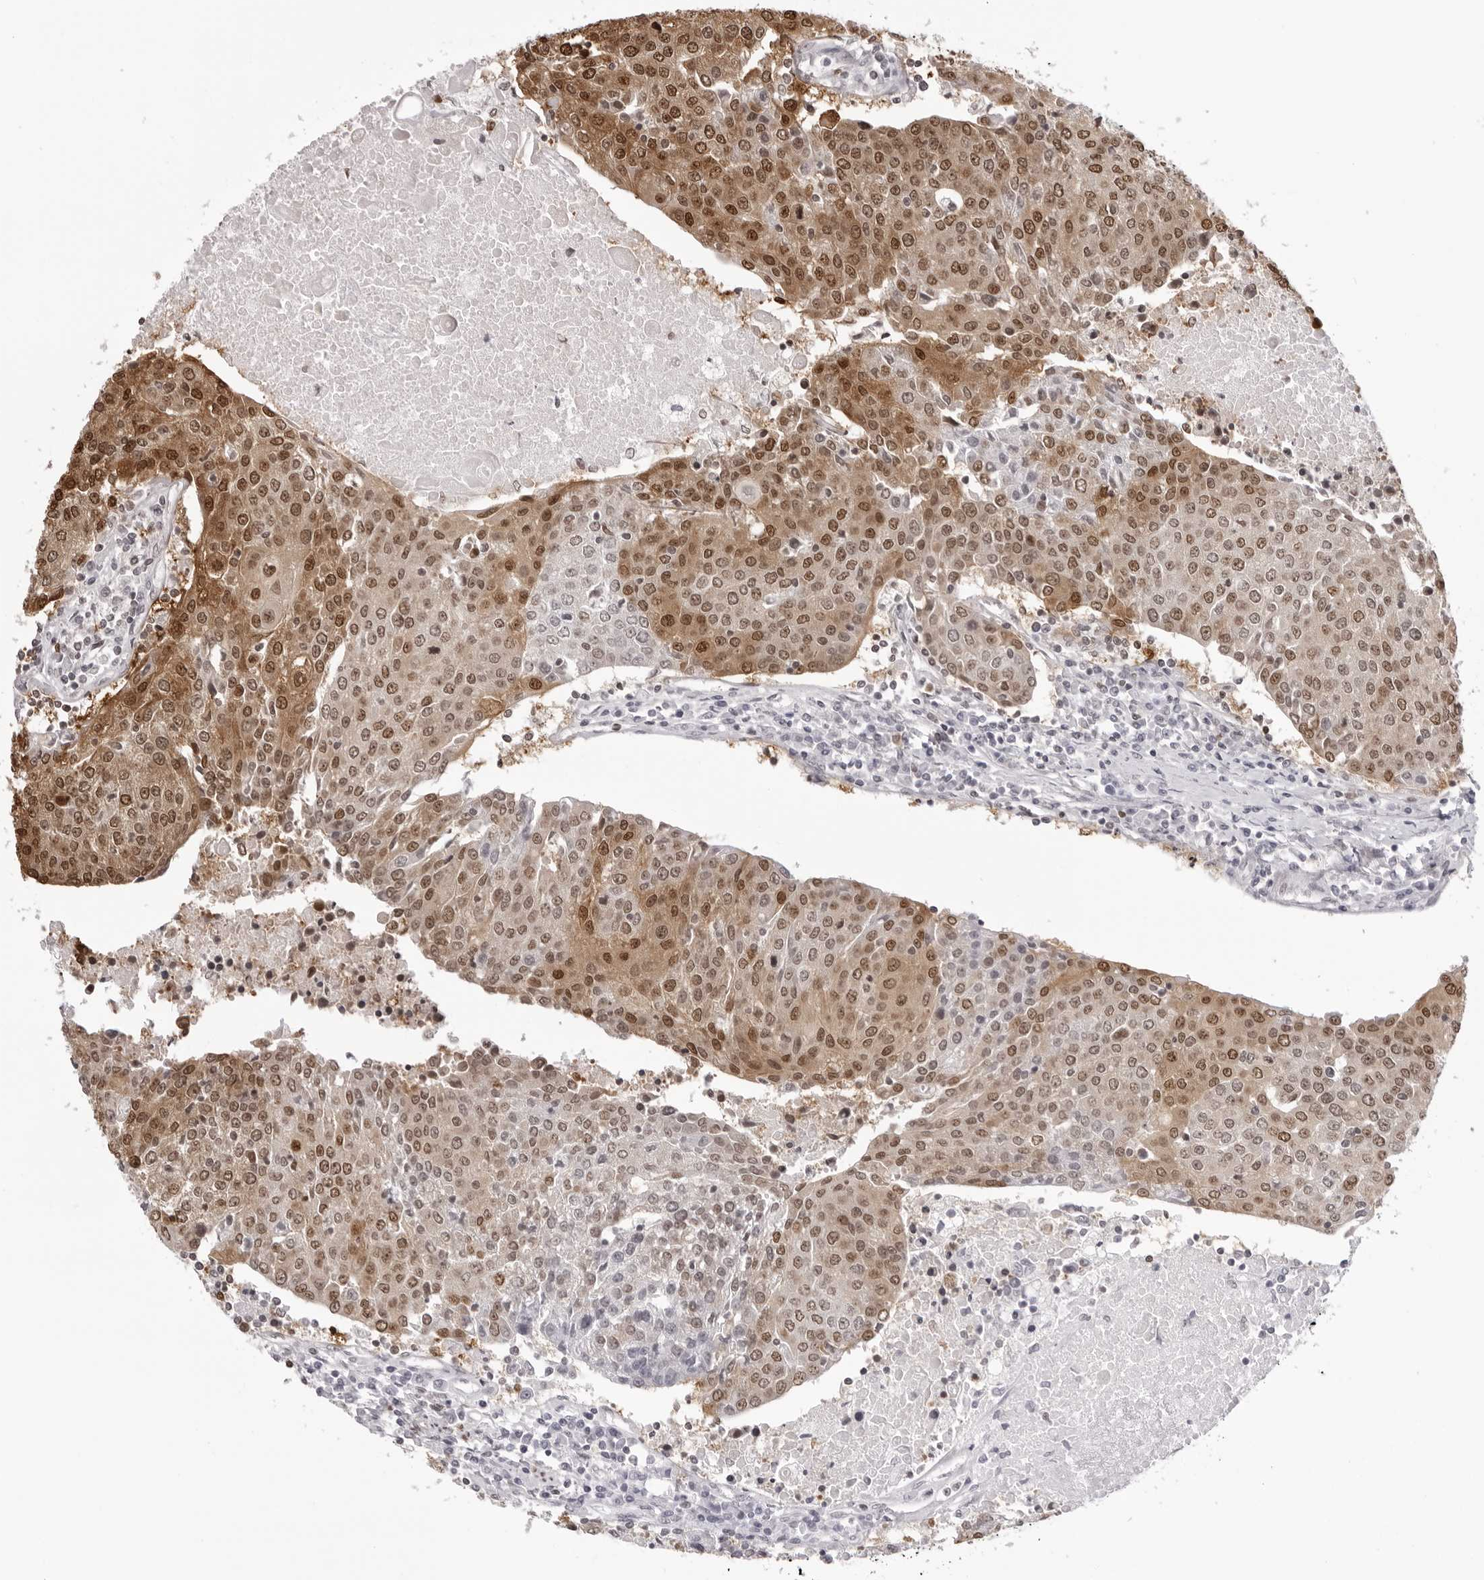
{"staining": {"intensity": "moderate", "quantity": ">75%", "location": "cytoplasmic/membranous,nuclear"}, "tissue": "urothelial cancer", "cell_type": "Tumor cells", "image_type": "cancer", "snomed": [{"axis": "morphology", "description": "Urothelial carcinoma, High grade"}, {"axis": "topography", "description": "Urinary bladder"}], "caption": "Urothelial carcinoma (high-grade) was stained to show a protein in brown. There is medium levels of moderate cytoplasmic/membranous and nuclear expression in approximately >75% of tumor cells.", "gene": "HSPA4", "patient": {"sex": "female", "age": 85}}